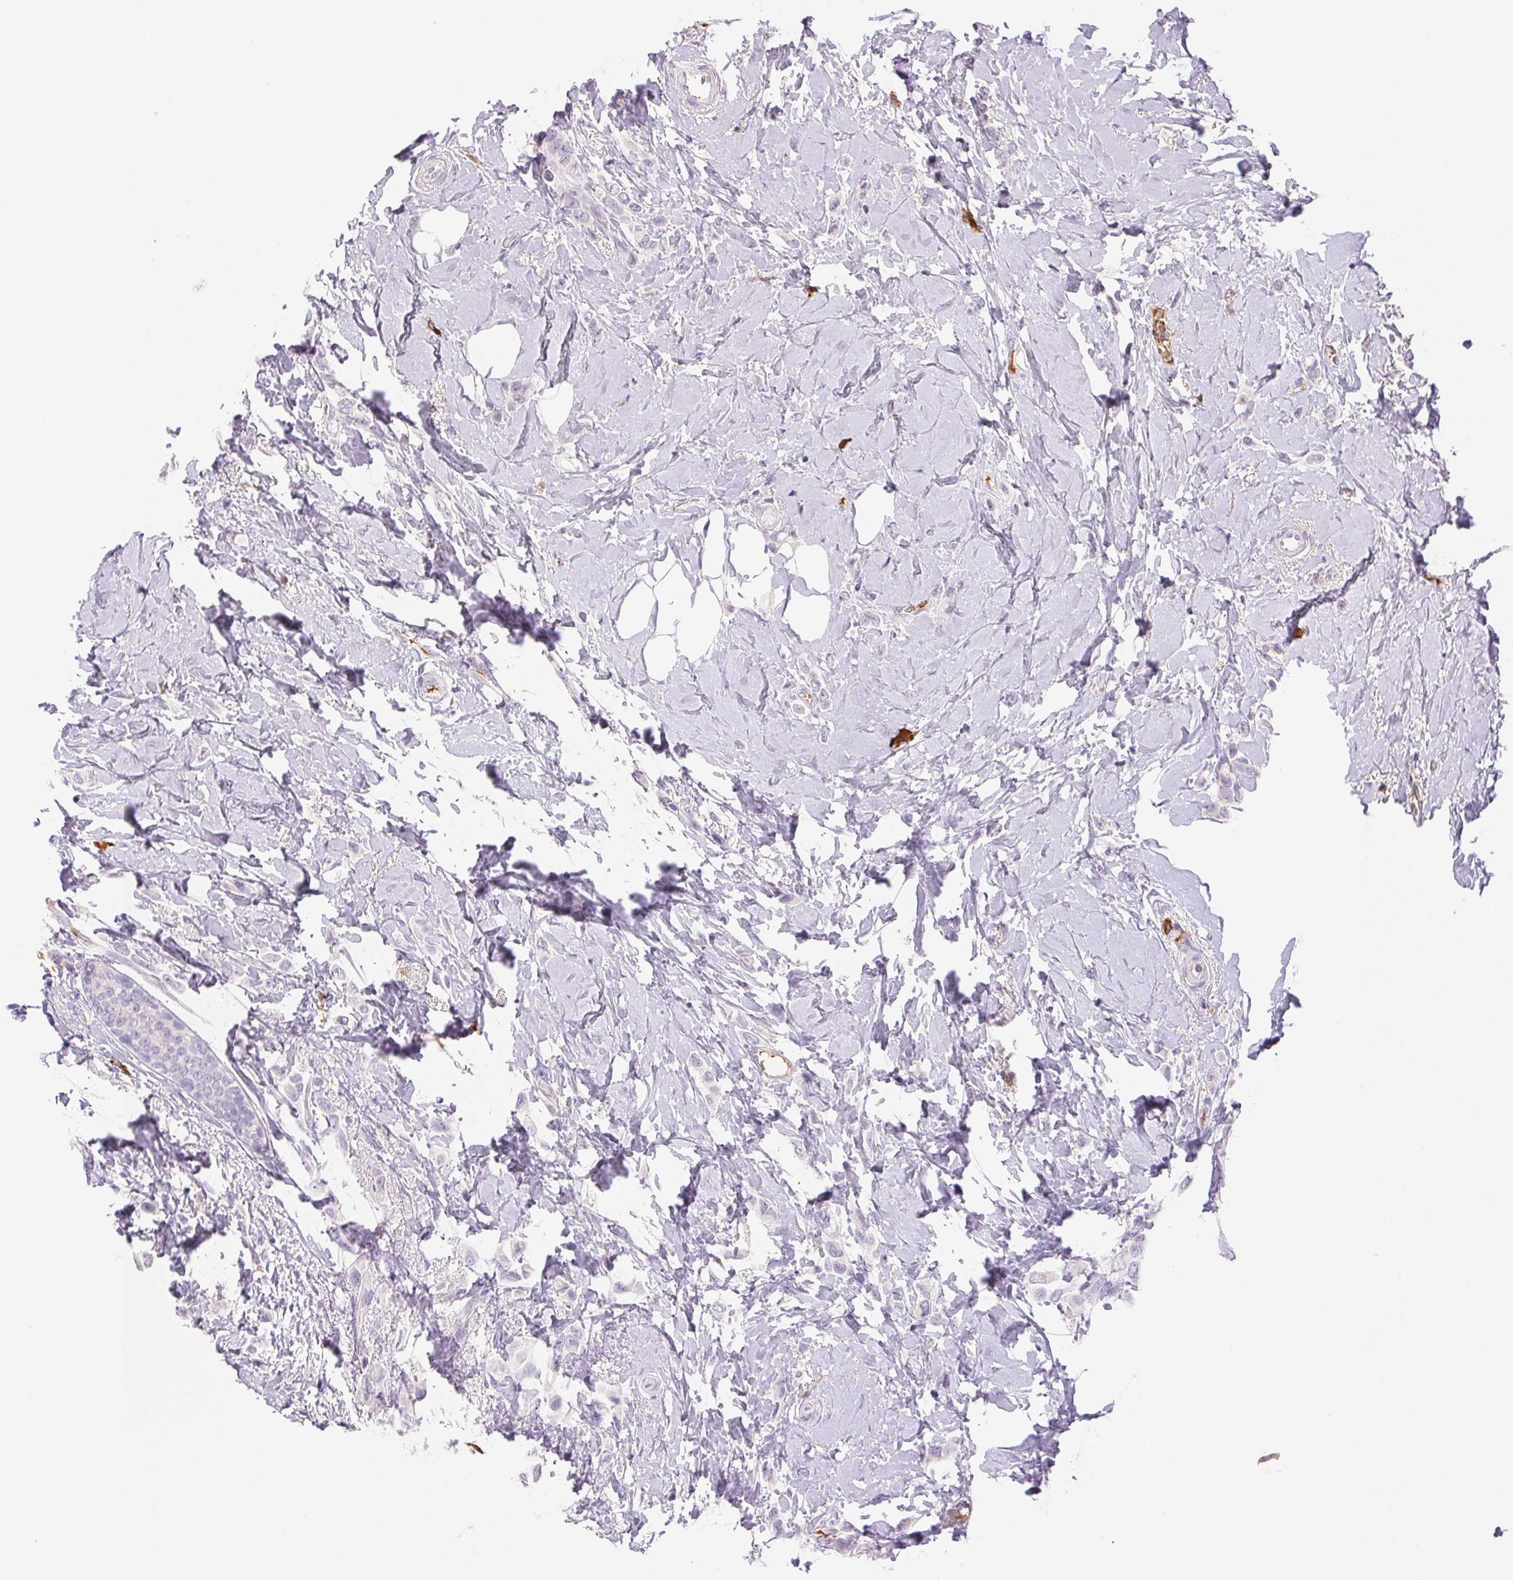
{"staining": {"intensity": "negative", "quantity": "none", "location": "none"}, "tissue": "breast cancer", "cell_type": "Tumor cells", "image_type": "cancer", "snomed": [{"axis": "morphology", "description": "Lobular carcinoma"}, {"axis": "topography", "description": "Breast"}], "caption": "This is an immunohistochemistry histopathology image of lobular carcinoma (breast). There is no staining in tumor cells.", "gene": "IFIT1B", "patient": {"sex": "female", "age": 66}}